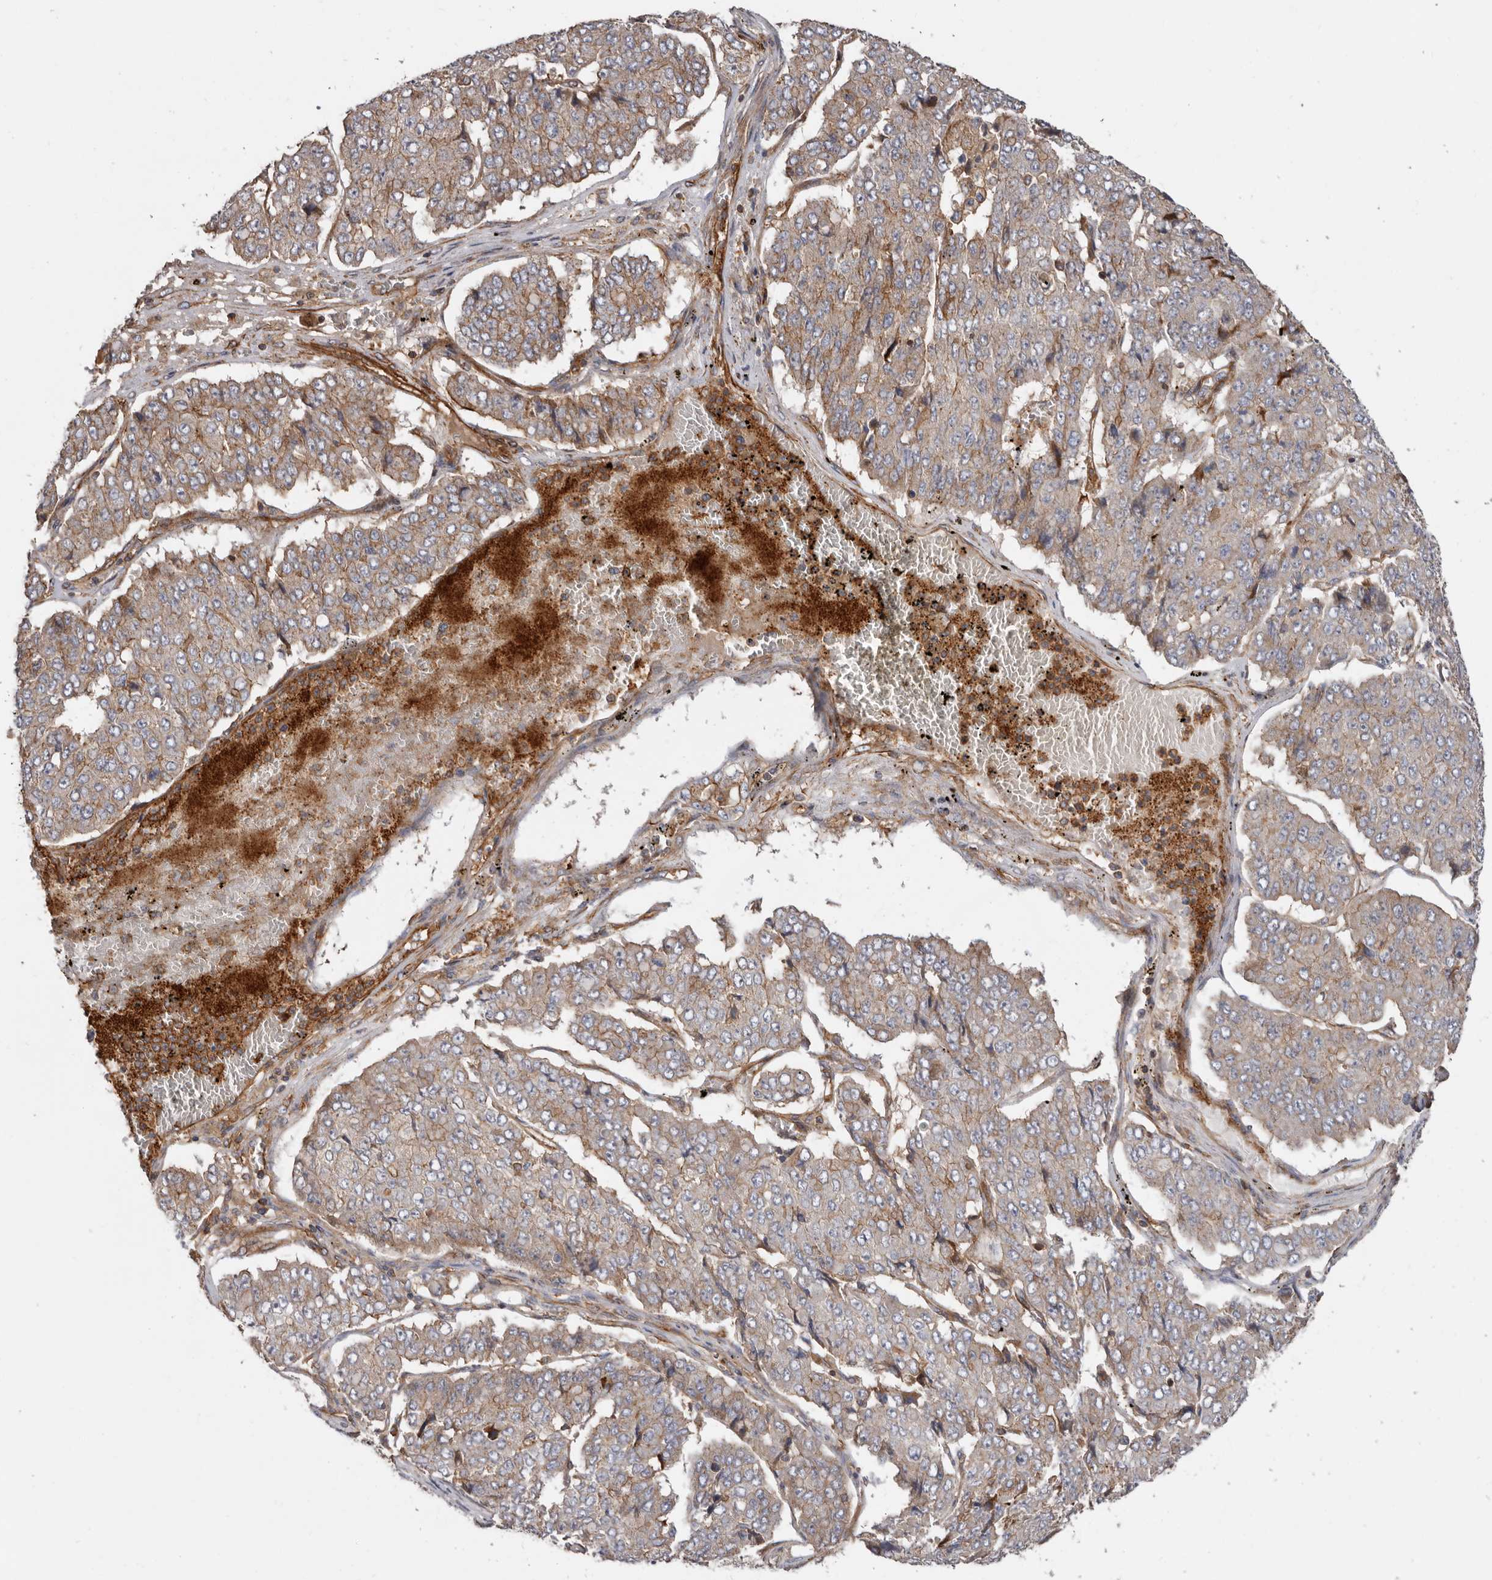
{"staining": {"intensity": "weak", "quantity": ">75%", "location": "cytoplasmic/membranous"}, "tissue": "pancreatic cancer", "cell_type": "Tumor cells", "image_type": "cancer", "snomed": [{"axis": "morphology", "description": "Adenocarcinoma, NOS"}, {"axis": "topography", "description": "Pancreas"}], "caption": "Adenocarcinoma (pancreatic) was stained to show a protein in brown. There is low levels of weak cytoplasmic/membranous staining in about >75% of tumor cells. The staining was performed using DAB (3,3'-diaminobenzidine) to visualize the protein expression in brown, while the nuclei were stained in blue with hematoxylin (Magnification: 20x).", "gene": "TMC7", "patient": {"sex": "male", "age": 50}}